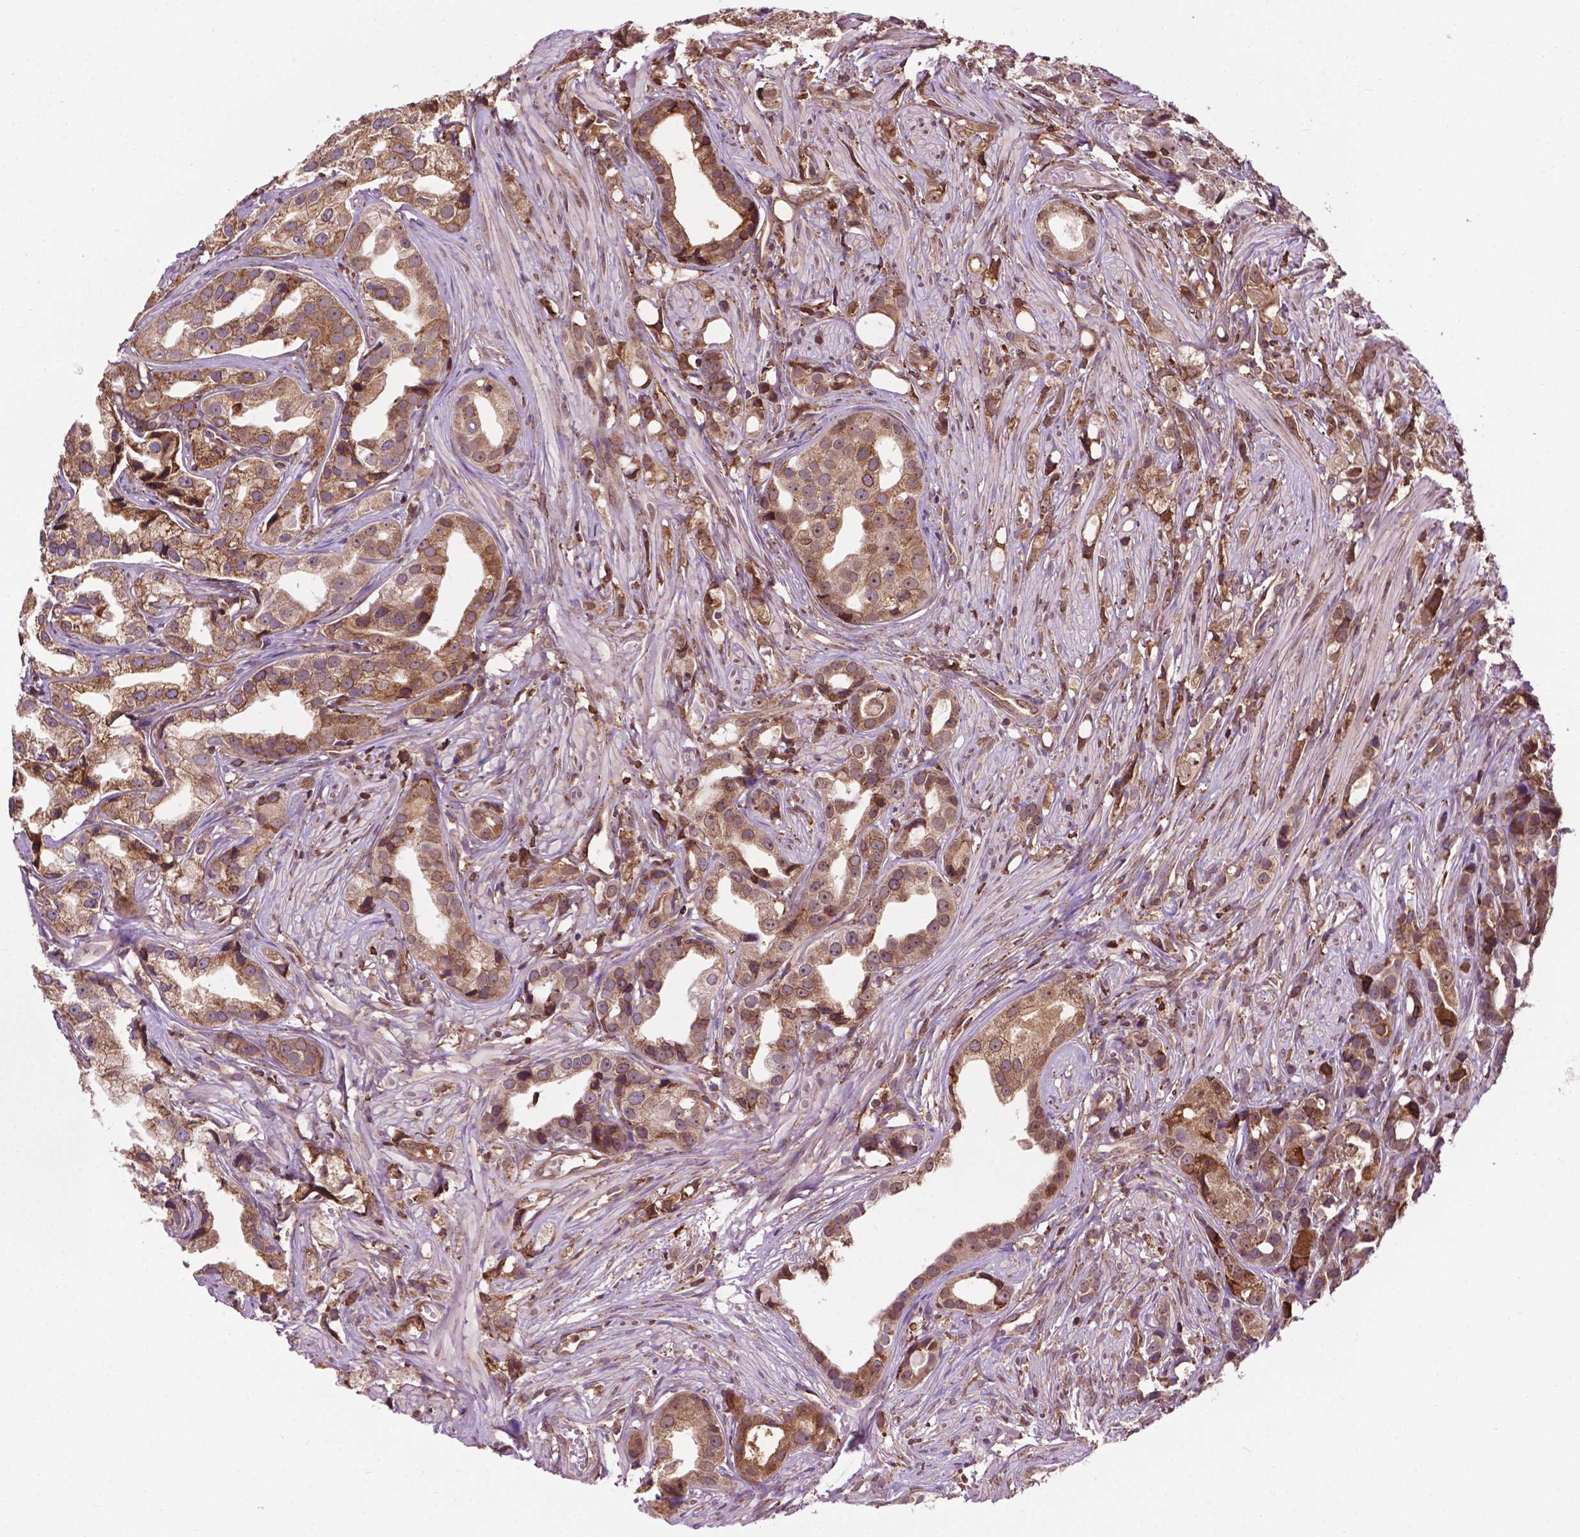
{"staining": {"intensity": "moderate", "quantity": ">75%", "location": "cytoplasmic/membranous"}, "tissue": "prostate cancer", "cell_type": "Tumor cells", "image_type": "cancer", "snomed": [{"axis": "morphology", "description": "Adenocarcinoma, High grade"}, {"axis": "topography", "description": "Prostate"}], "caption": "Prostate high-grade adenocarcinoma stained with a protein marker shows moderate staining in tumor cells.", "gene": "GANAB", "patient": {"sex": "male", "age": 75}}